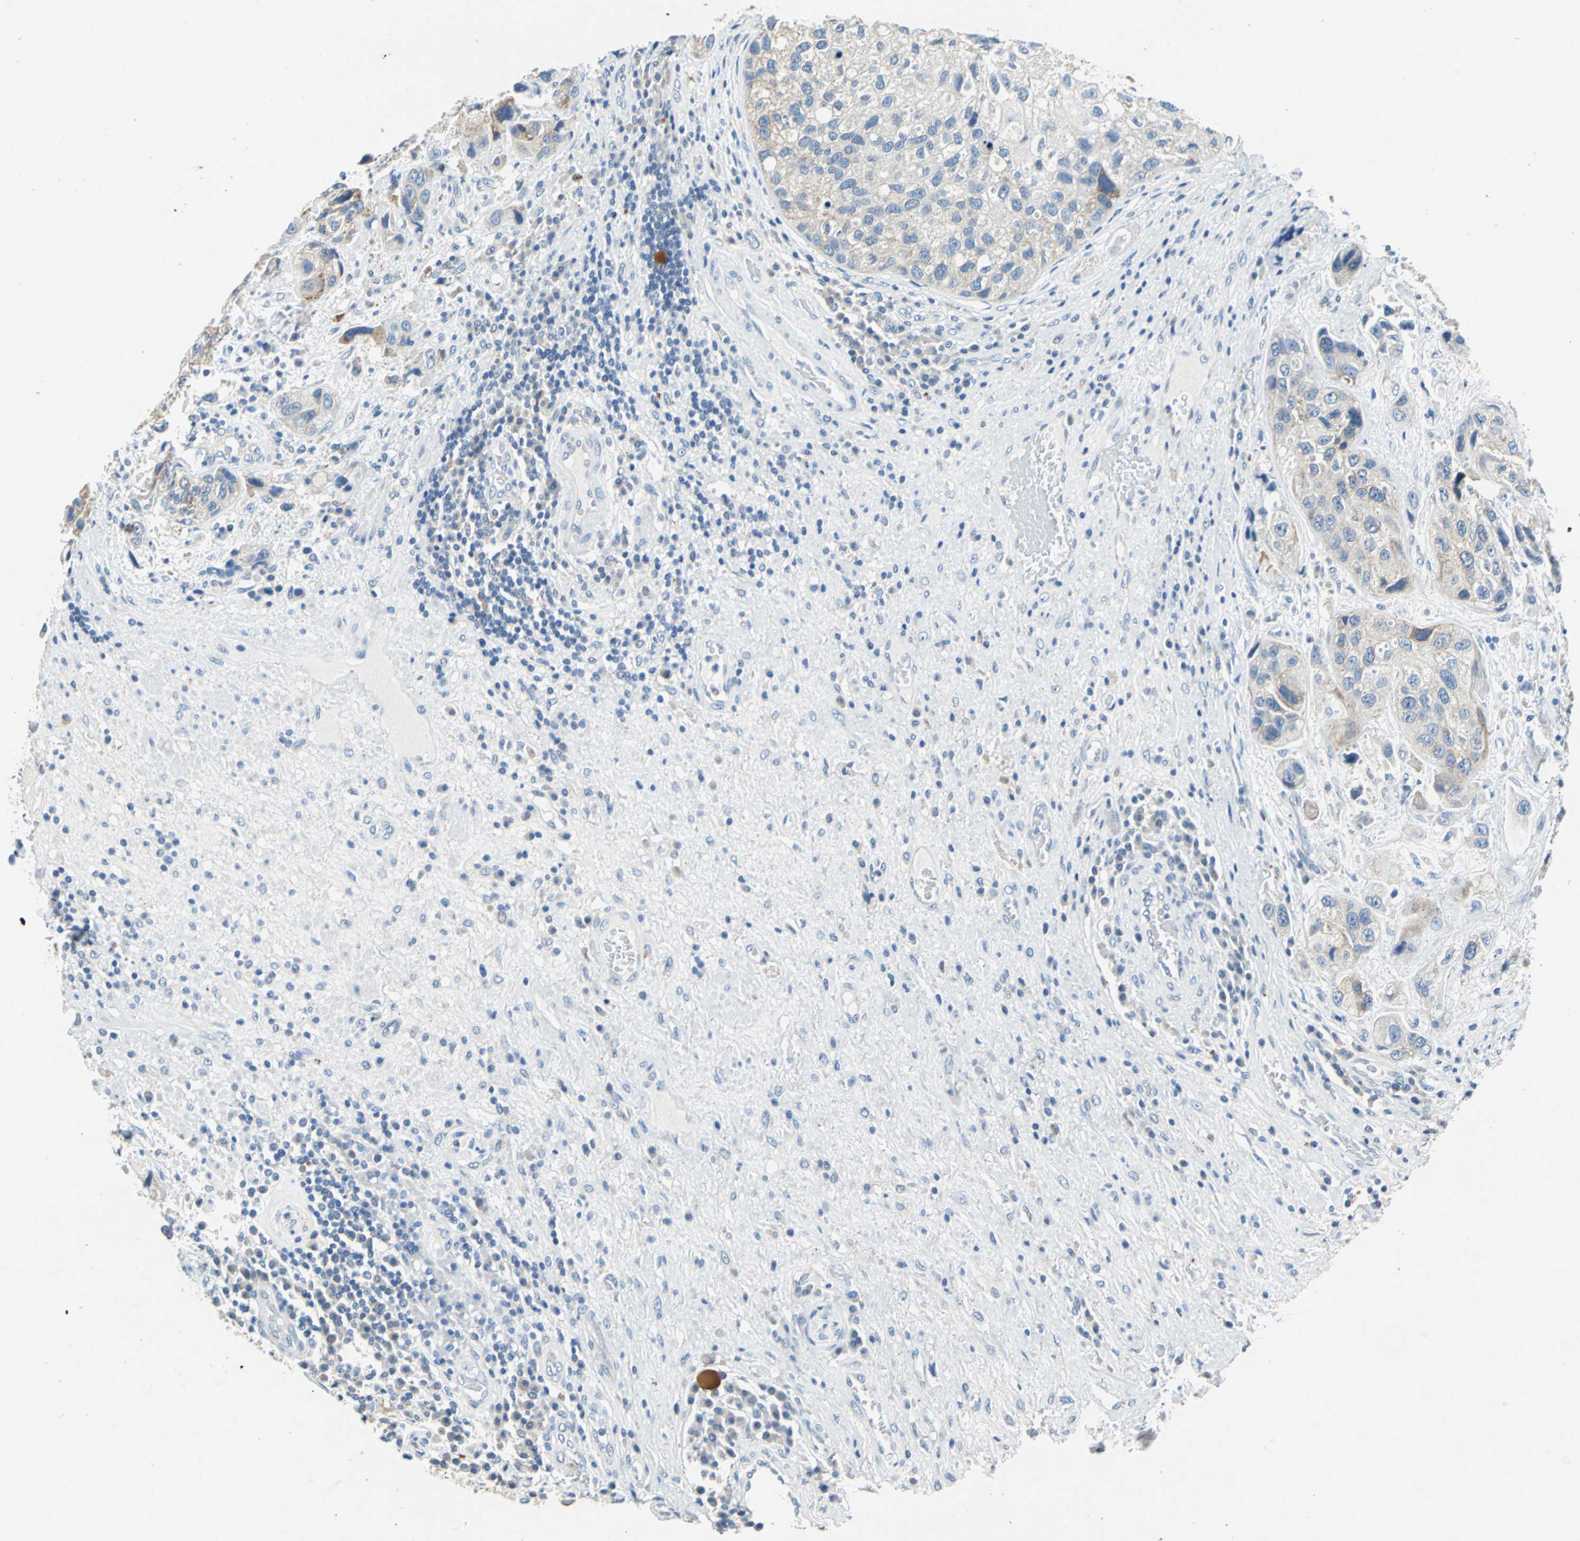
{"staining": {"intensity": "moderate", "quantity": "<25%", "location": "cytoplasmic/membranous"}, "tissue": "urothelial cancer", "cell_type": "Tumor cells", "image_type": "cancer", "snomed": [{"axis": "morphology", "description": "Urothelial carcinoma, High grade"}, {"axis": "topography", "description": "Urinary bladder"}], "caption": "Urothelial carcinoma (high-grade) was stained to show a protein in brown. There is low levels of moderate cytoplasmic/membranous expression in approximately <25% of tumor cells.", "gene": "TEX264", "patient": {"sex": "female", "age": 64}}